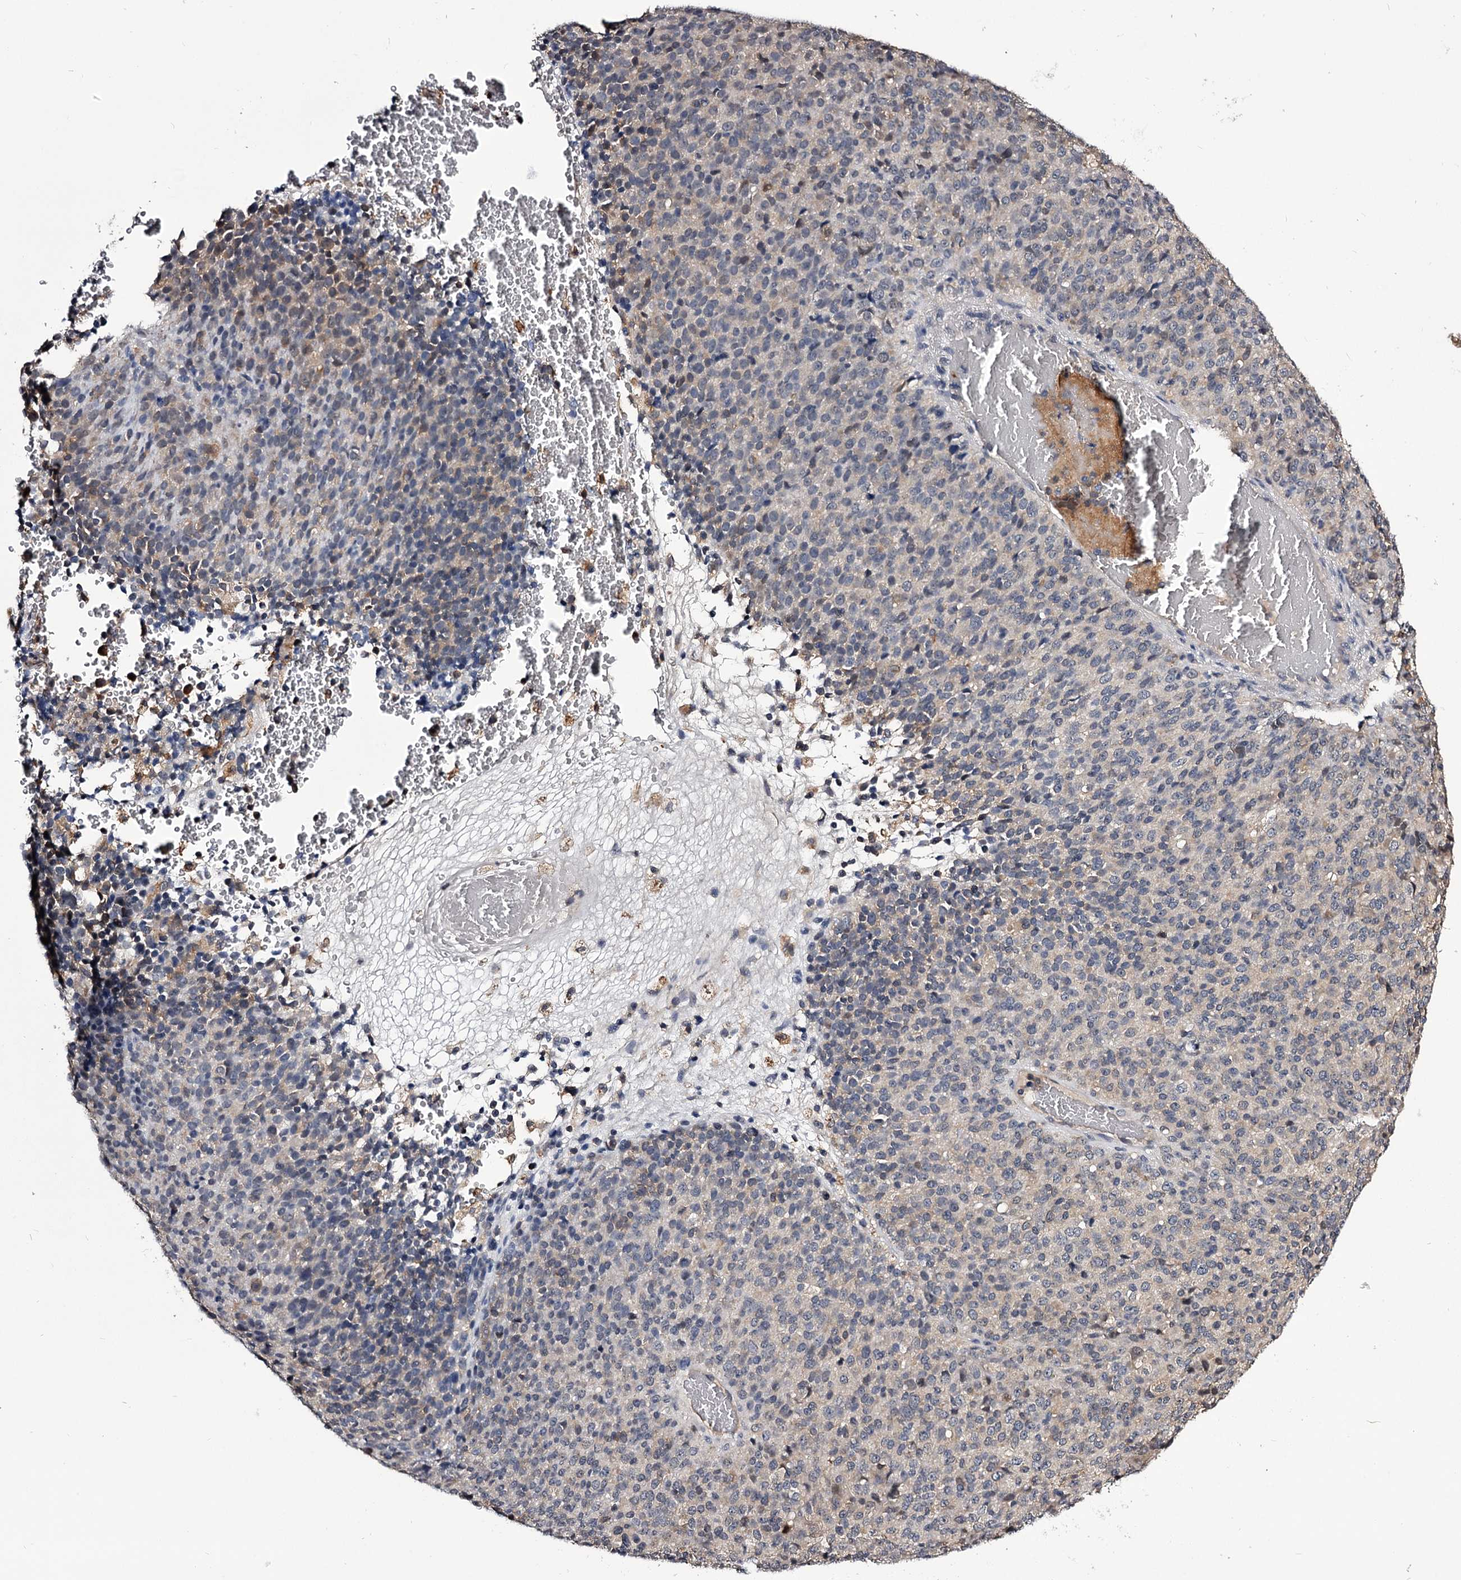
{"staining": {"intensity": "negative", "quantity": "none", "location": "none"}, "tissue": "melanoma", "cell_type": "Tumor cells", "image_type": "cancer", "snomed": [{"axis": "morphology", "description": "Malignant melanoma, Metastatic site"}, {"axis": "topography", "description": "Brain"}], "caption": "Immunohistochemical staining of melanoma shows no significant positivity in tumor cells.", "gene": "GSTO1", "patient": {"sex": "female", "age": 56}}